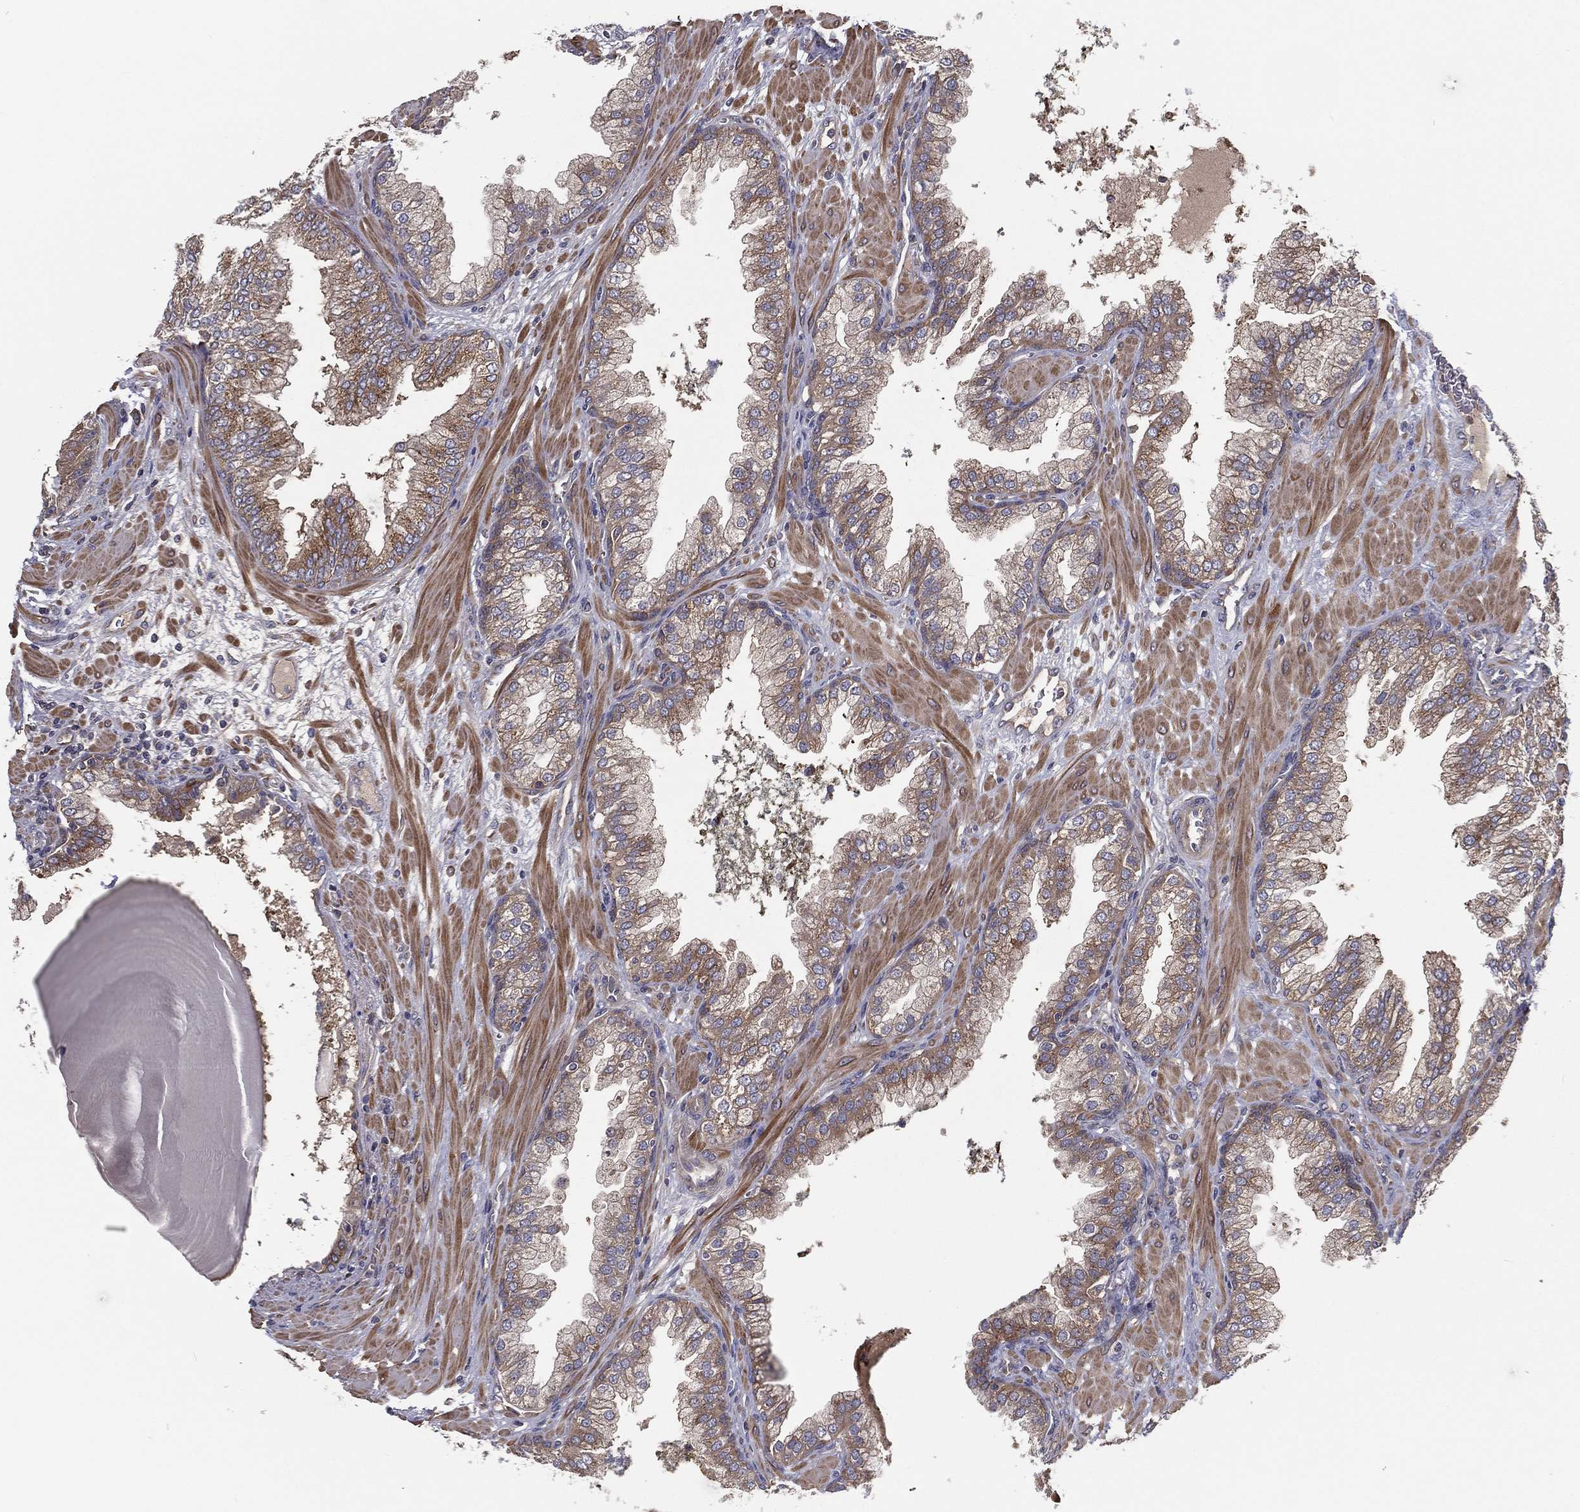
{"staining": {"intensity": "moderate", "quantity": "25%-75%", "location": "cytoplasmic/membranous"}, "tissue": "prostate cancer", "cell_type": "Tumor cells", "image_type": "cancer", "snomed": [{"axis": "morphology", "description": "Adenocarcinoma, Low grade"}, {"axis": "topography", "description": "Prostate"}], "caption": "This micrograph exhibits prostate cancer (low-grade adenocarcinoma) stained with immunohistochemistry to label a protein in brown. The cytoplasmic/membranous of tumor cells show moderate positivity for the protein. Nuclei are counter-stained blue.", "gene": "EIF2B5", "patient": {"sex": "male", "age": 62}}